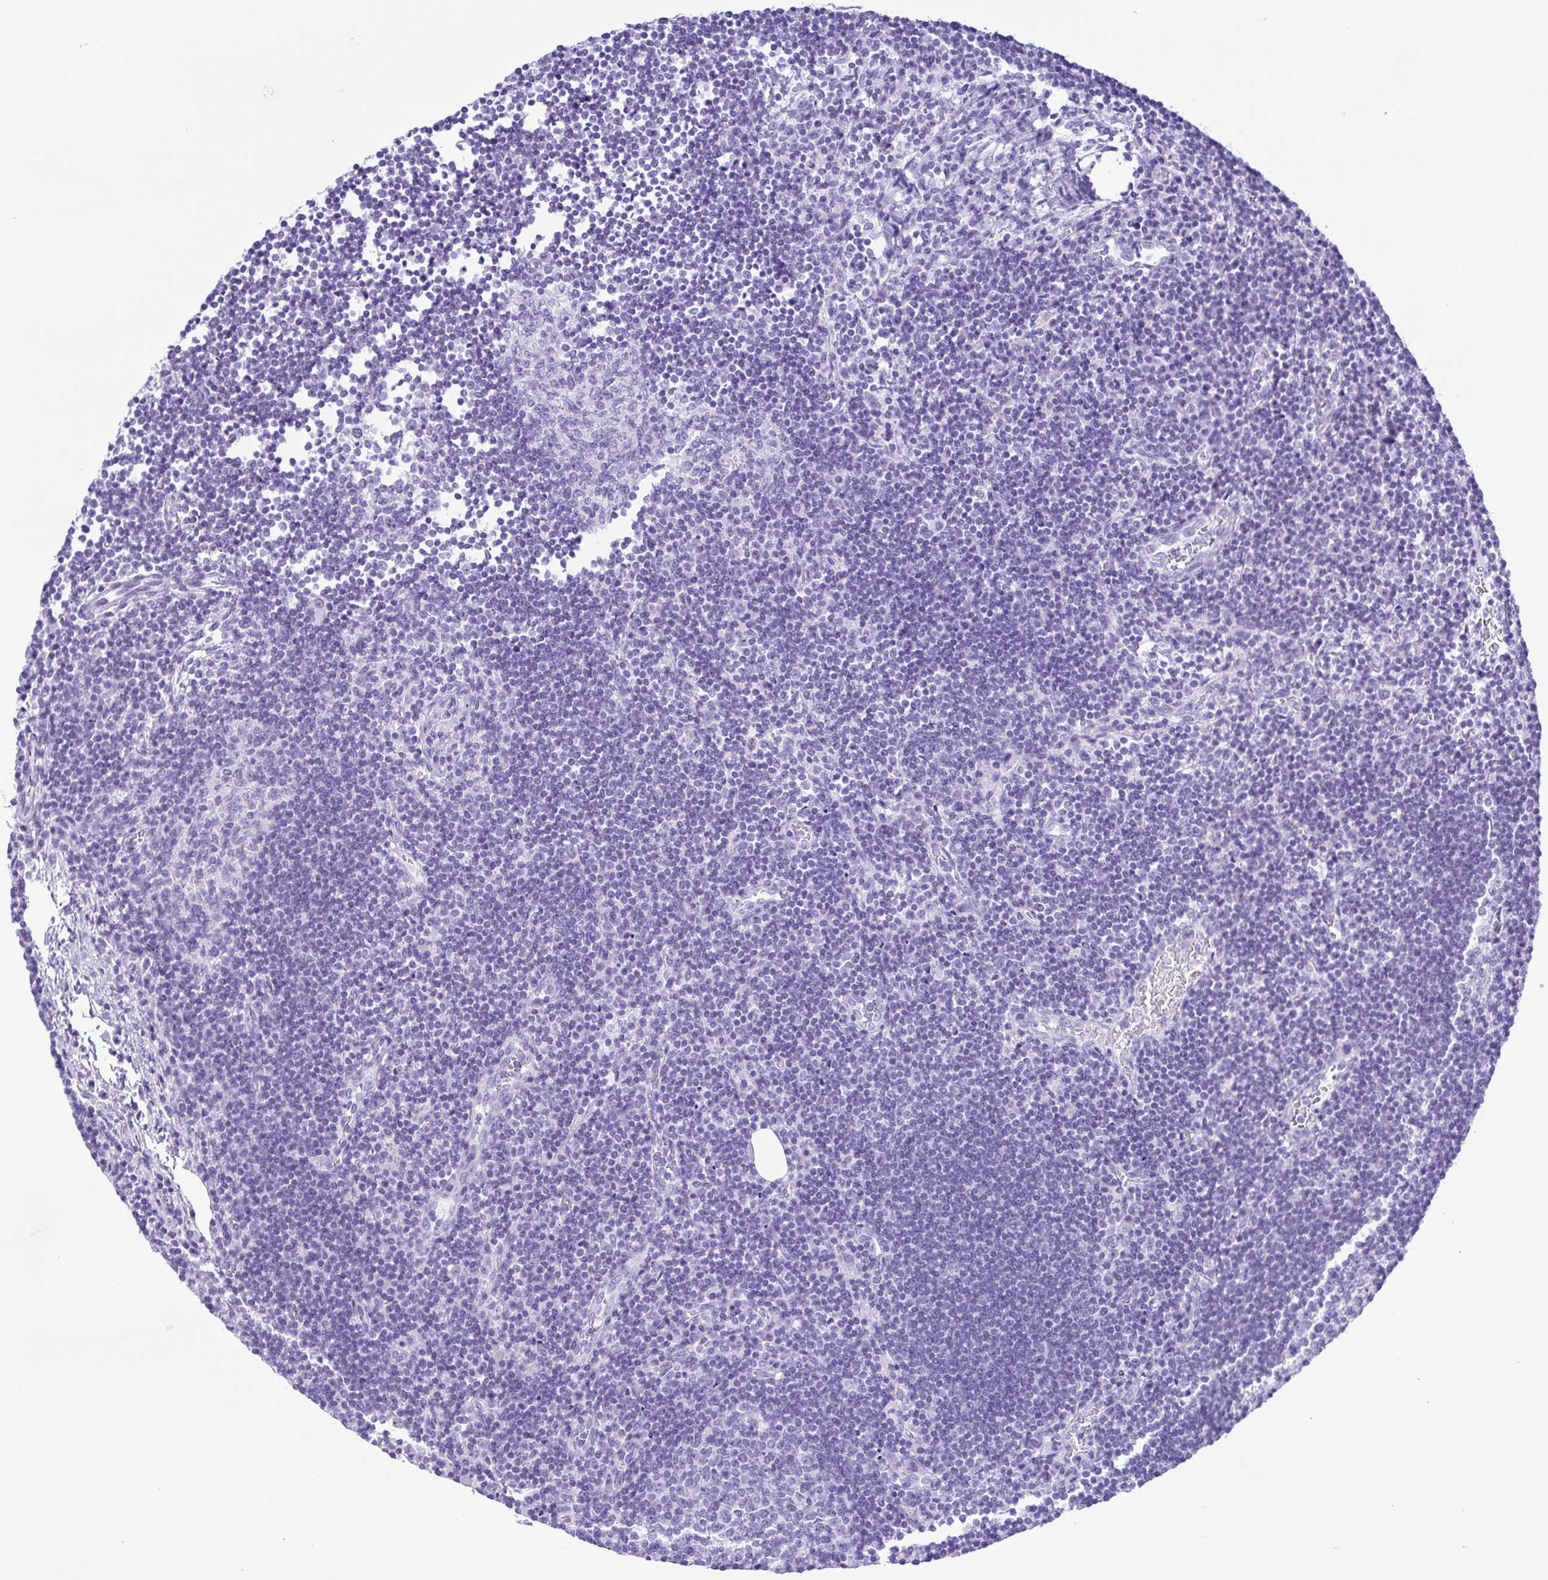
{"staining": {"intensity": "negative", "quantity": "none", "location": "none"}, "tissue": "lymph node", "cell_type": "Germinal center cells", "image_type": "normal", "snomed": [{"axis": "morphology", "description": "Normal tissue, NOS"}, {"axis": "topography", "description": "Lymph node"}], "caption": "Immunohistochemical staining of unremarkable human lymph node shows no significant expression in germinal center cells.", "gene": "ERP27", "patient": {"sex": "male", "age": 67}}